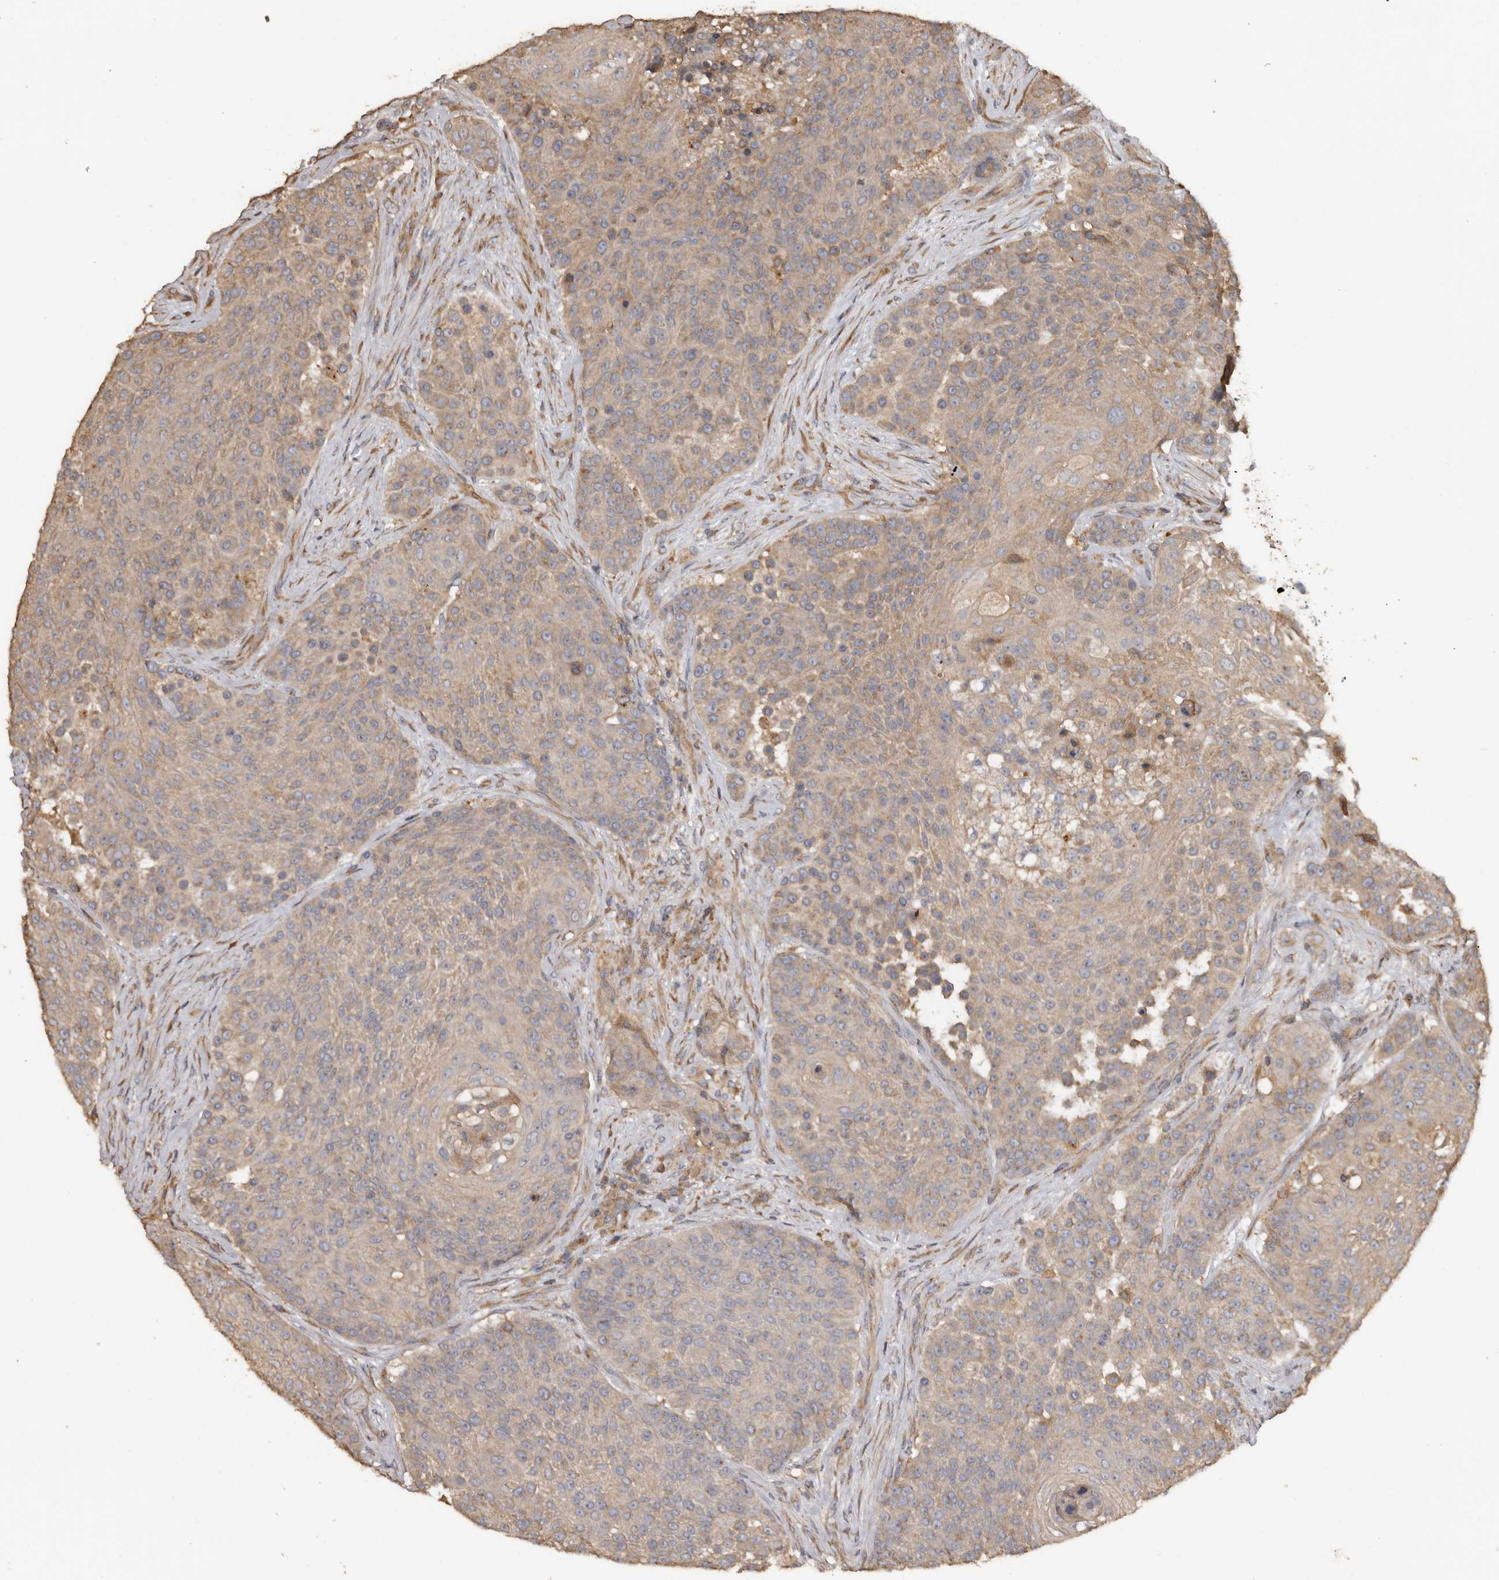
{"staining": {"intensity": "weak", "quantity": ">75%", "location": "cytoplasmic/membranous"}, "tissue": "urothelial cancer", "cell_type": "Tumor cells", "image_type": "cancer", "snomed": [{"axis": "morphology", "description": "Urothelial carcinoma, High grade"}, {"axis": "topography", "description": "Urinary bladder"}], "caption": "Protein expression analysis of human urothelial carcinoma (high-grade) reveals weak cytoplasmic/membranous expression in approximately >75% of tumor cells. Ihc stains the protein in brown and the nuclei are stained blue.", "gene": "FLCN", "patient": {"sex": "female", "age": 63}}